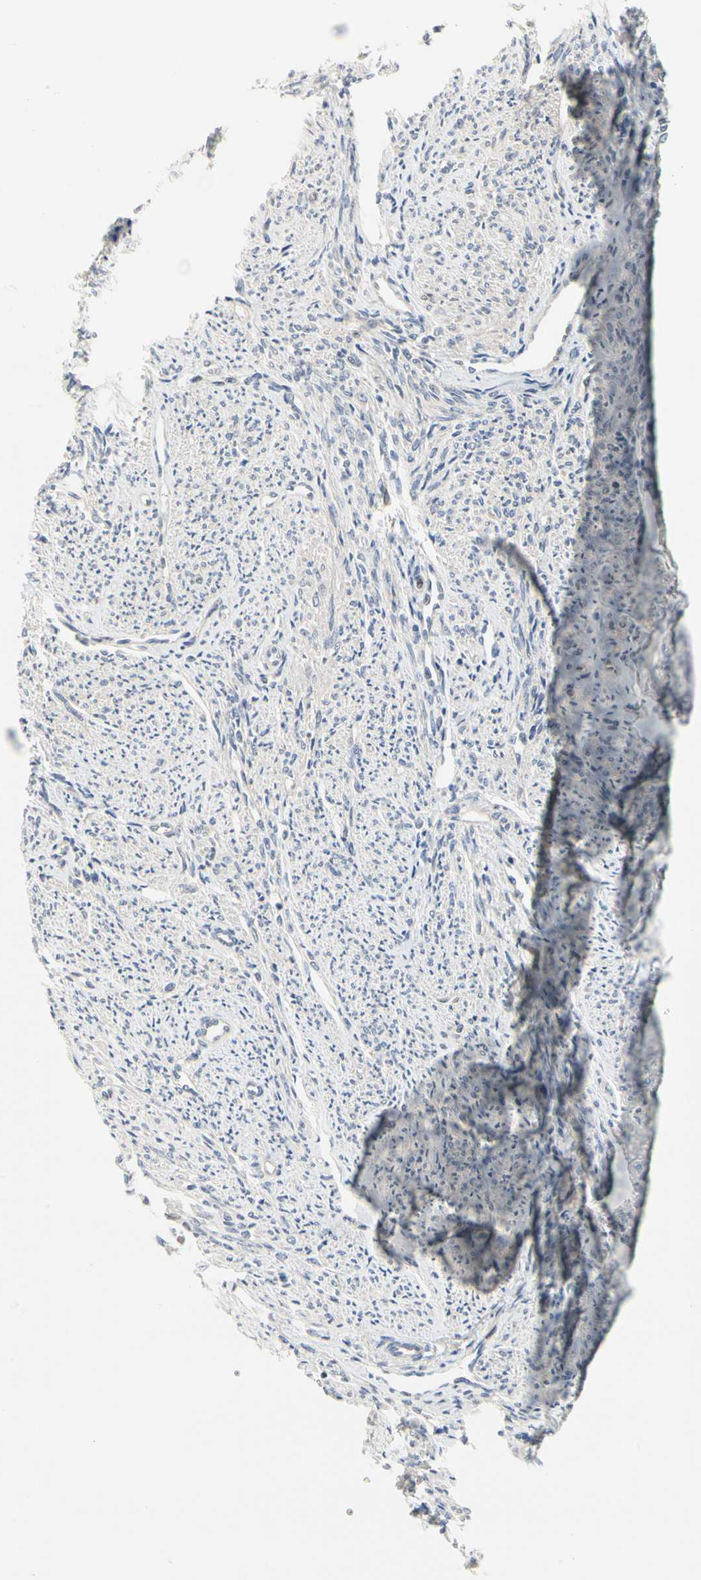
{"staining": {"intensity": "weak", "quantity": "25%-75%", "location": "cytoplasmic/membranous"}, "tissue": "smooth muscle", "cell_type": "Smooth muscle cells", "image_type": "normal", "snomed": [{"axis": "morphology", "description": "Normal tissue, NOS"}, {"axis": "topography", "description": "Smooth muscle"}], "caption": "Smooth muscle stained for a protein (brown) shows weak cytoplasmic/membranous positive staining in approximately 25%-75% of smooth muscle cells.", "gene": "CDK5", "patient": {"sex": "female", "age": 65}}